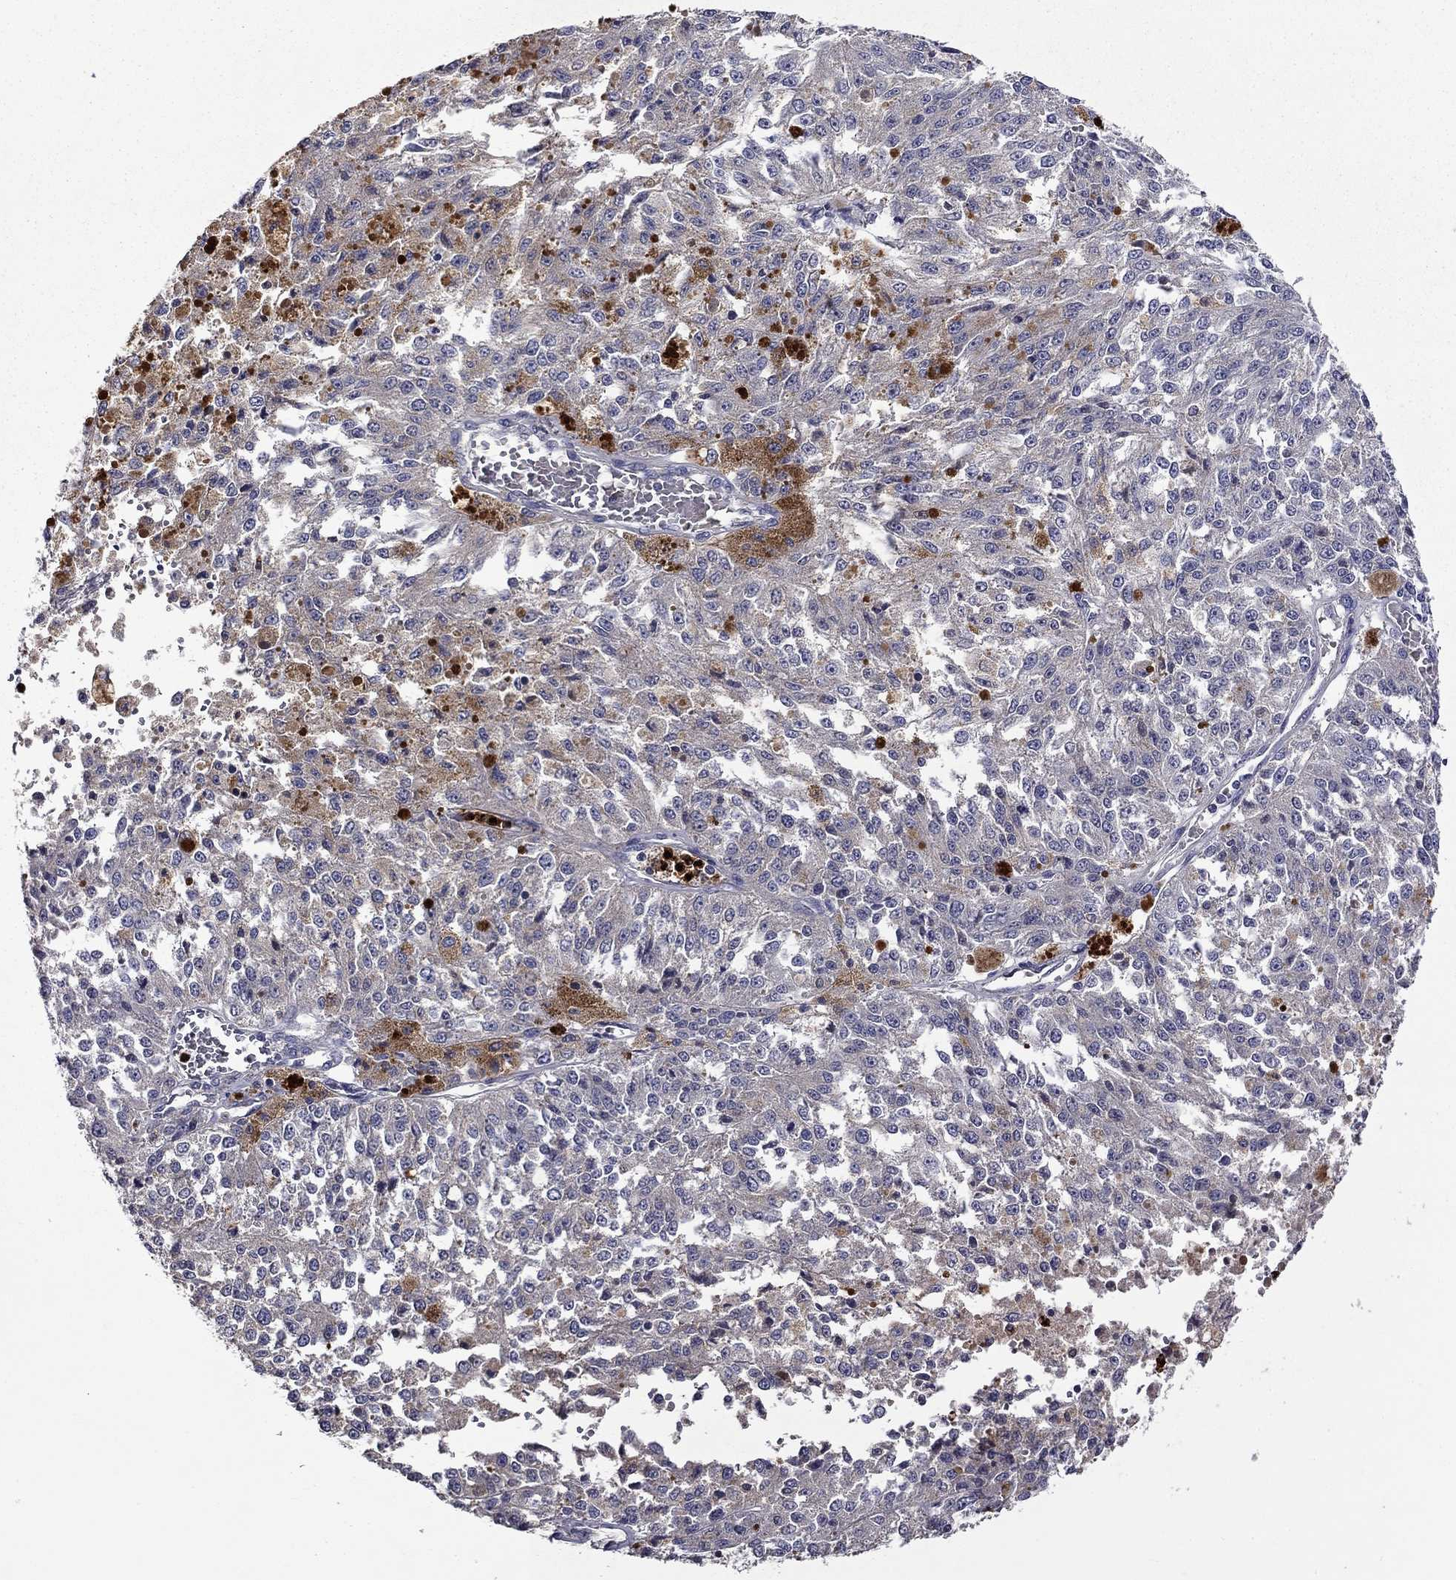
{"staining": {"intensity": "negative", "quantity": "none", "location": "none"}, "tissue": "melanoma", "cell_type": "Tumor cells", "image_type": "cancer", "snomed": [{"axis": "morphology", "description": "Malignant melanoma, Metastatic site"}, {"axis": "topography", "description": "Lymph node"}], "caption": "A high-resolution micrograph shows immunohistochemistry (IHC) staining of malignant melanoma (metastatic site), which shows no significant expression in tumor cells.", "gene": "SATB1", "patient": {"sex": "female", "age": 64}}